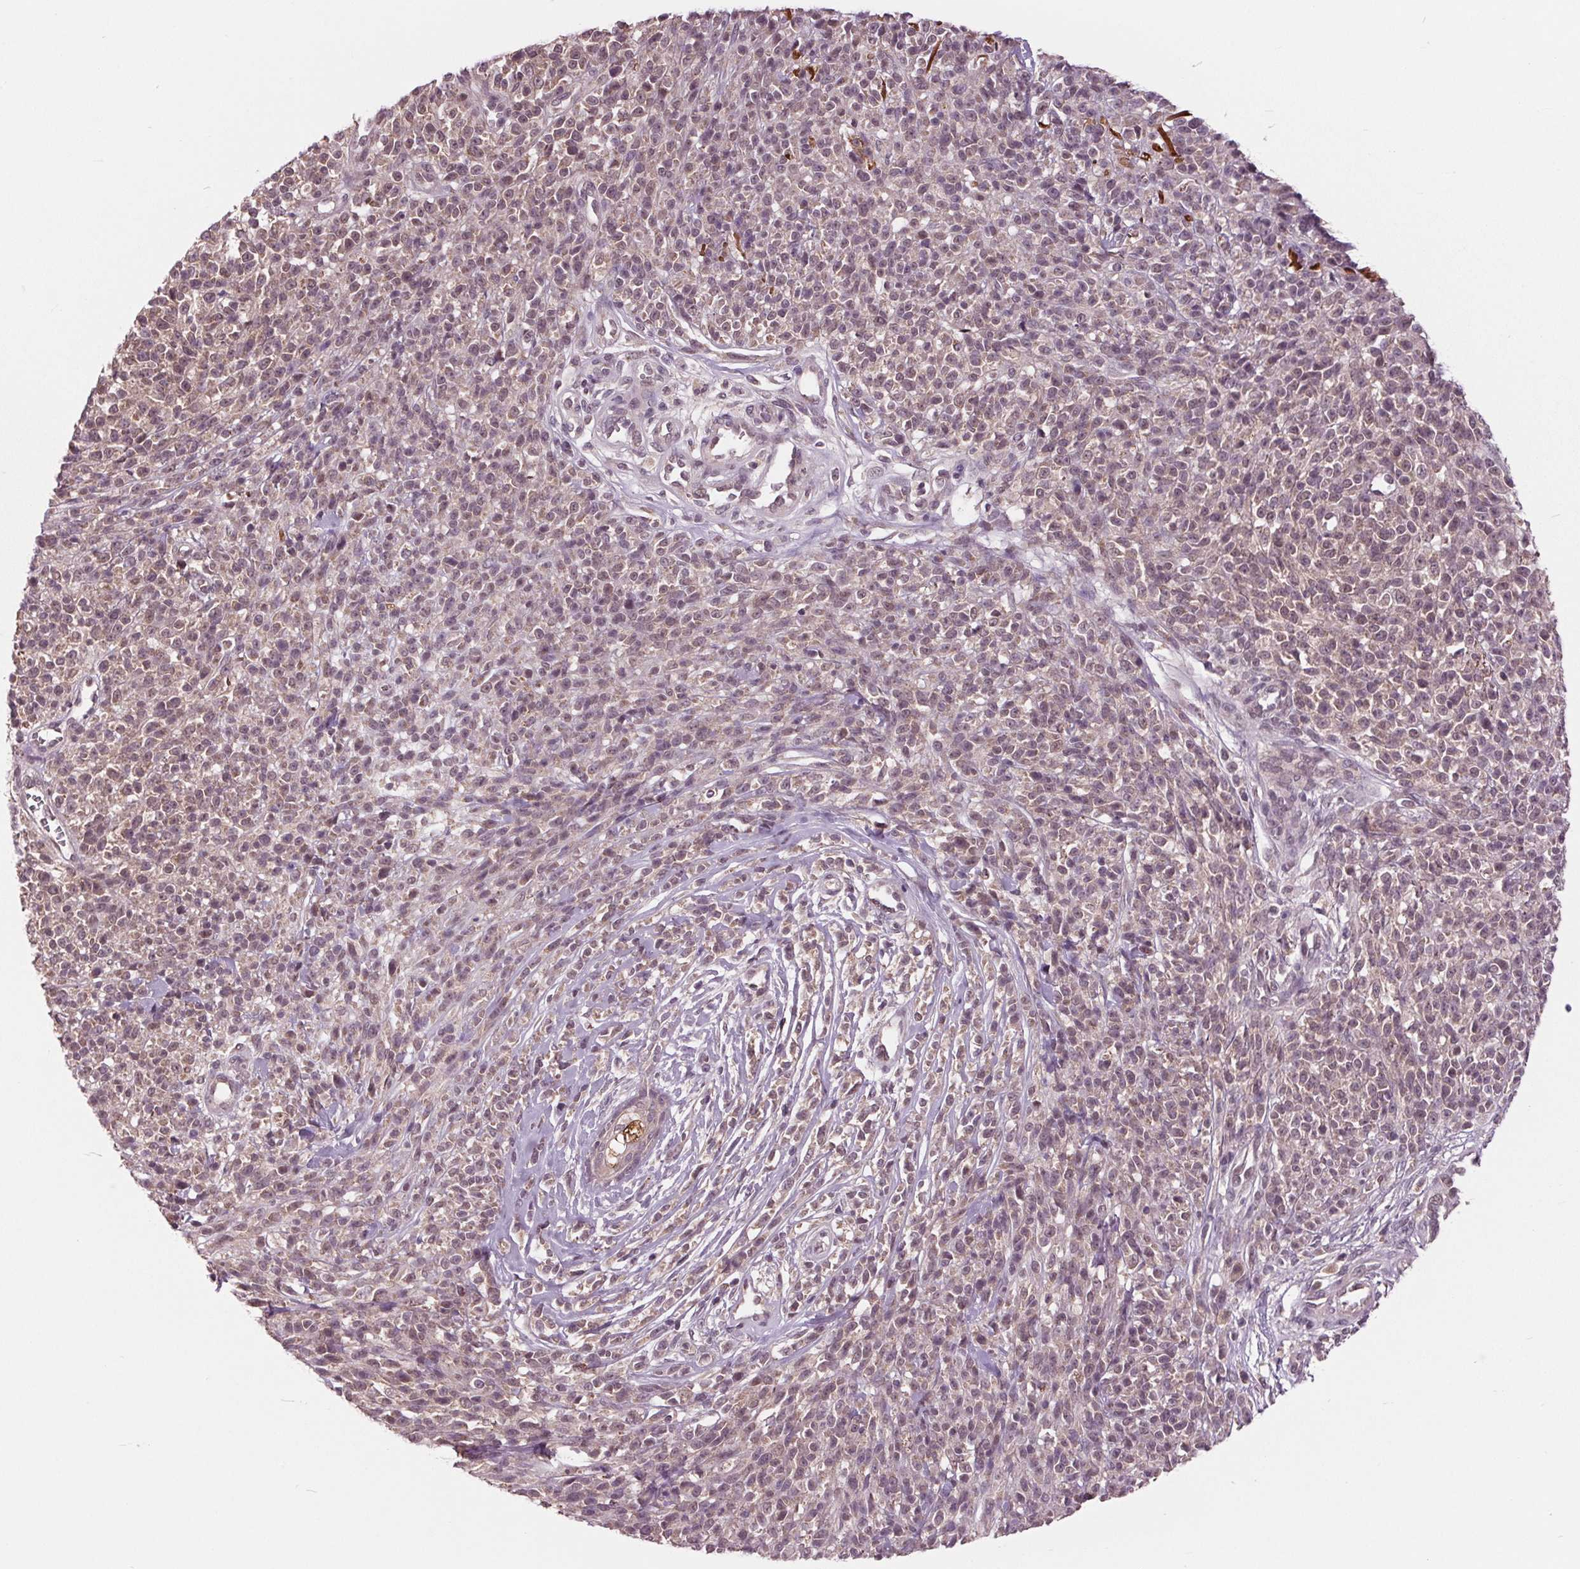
{"staining": {"intensity": "weak", "quantity": "<25%", "location": "cytoplasmic/membranous,nuclear"}, "tissue": "melanoma", "cell_type": "Tumor cells", "image_type": "cancer", "snomed": [{"axis": "morphology", "description": "Malignant melanoma, NOS"}, {"axis": "topography", "description": "Skin"}, {"axis": "topography", "description": "Skin of trunk"}], "caption": "Tumor cells are negative for brown protein staining in melanoma.", "gene": "MAPK8", "patient": {"sex": "male", "age": 74}}